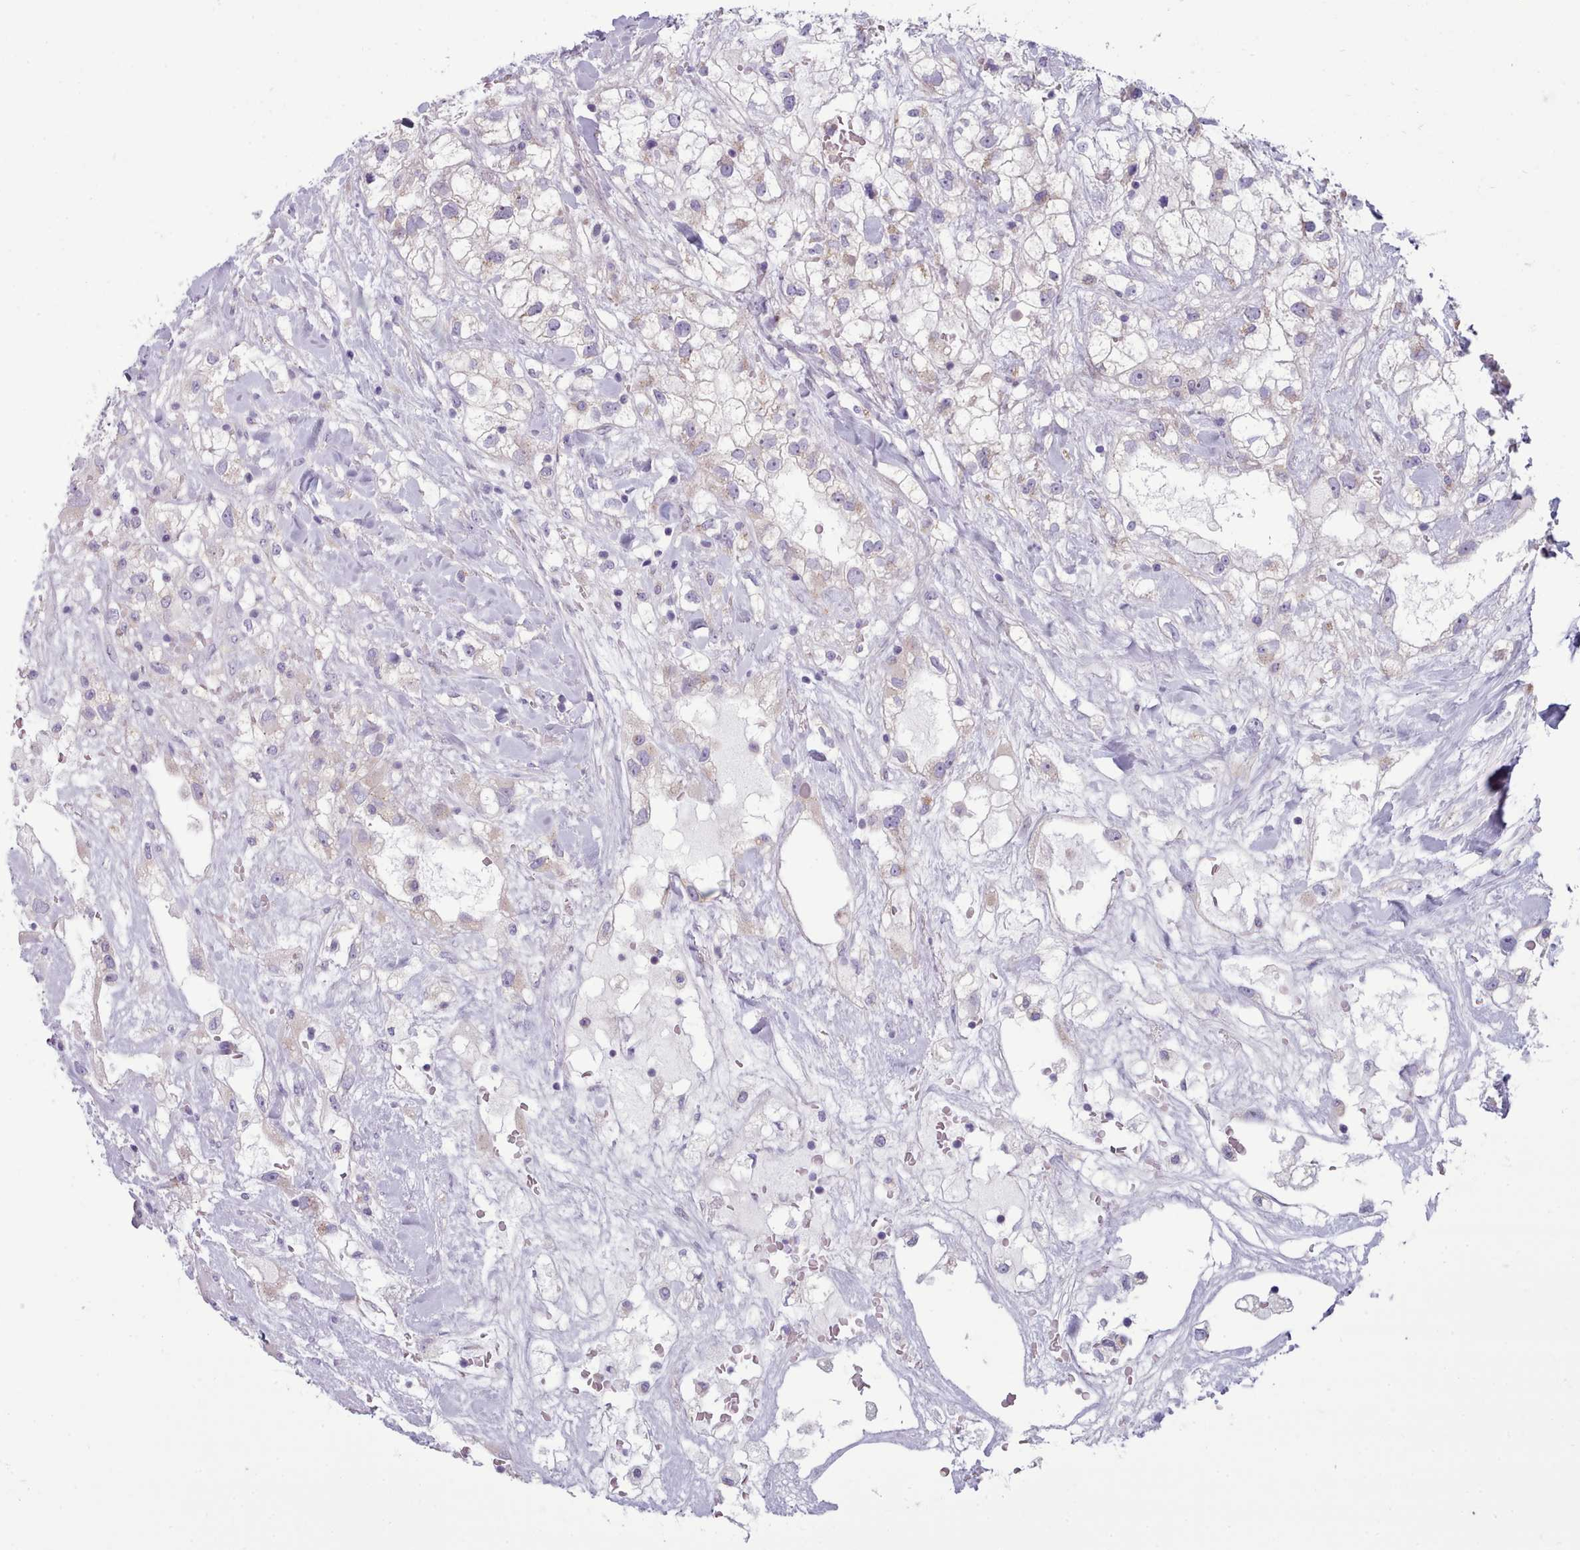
{"staining": {"intensity": "negative", "quantity": "none", "location": "none"}, "tissue": "renal cancer", "cell_type": "Tumor cells", "image_type": "cancer", "snomed": [{"axis": "morphology", "description": "Adenocarcinoma, NOS"}, {"axis": "topography", "description": "Kidney"}], "caption": "Tumor cells show no significant protein positivity in renal adenocarcinoma. Brightfield microscopy of IHC stained with DAB (3,3'-diaminobenzidine) (brown) and hematoxylin (blue), captured at high magnification.", "gene": "MYRFL", "patient": {"sex": "male", "age": 59}}